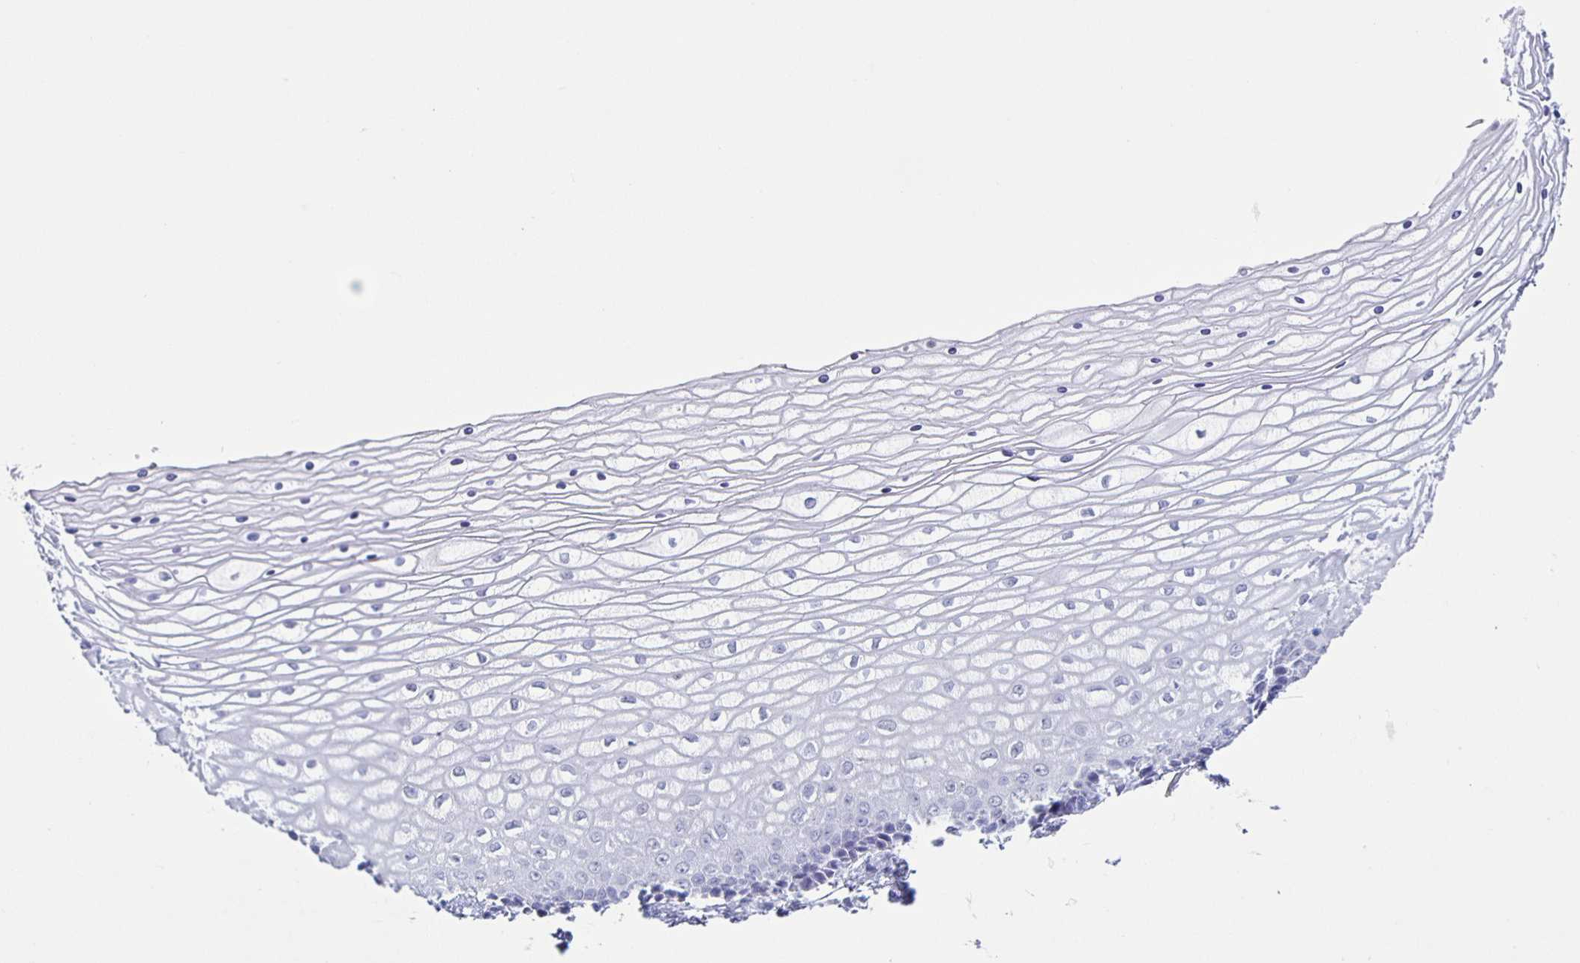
{"staining": {"intensity": "negative", "quantity": "none", "location": "none"}, "tissue": "vagina", "cell_type": "Squamous epithelial cells", "image_type": "normal", "snomed": [{"axis": "morphology", "description": "Normal tissue, NOS"}, {"axis": "topography", "description": "Vagina"}], "caption": "DAB immunohistochemical staining of unremarkable human vagina displays no significant expression in squamous epithelial cells. (IHC, brightfield microscopy, high magnification).", "gene": "TPPP", "patient": {"sex": "female", "age": 45}}